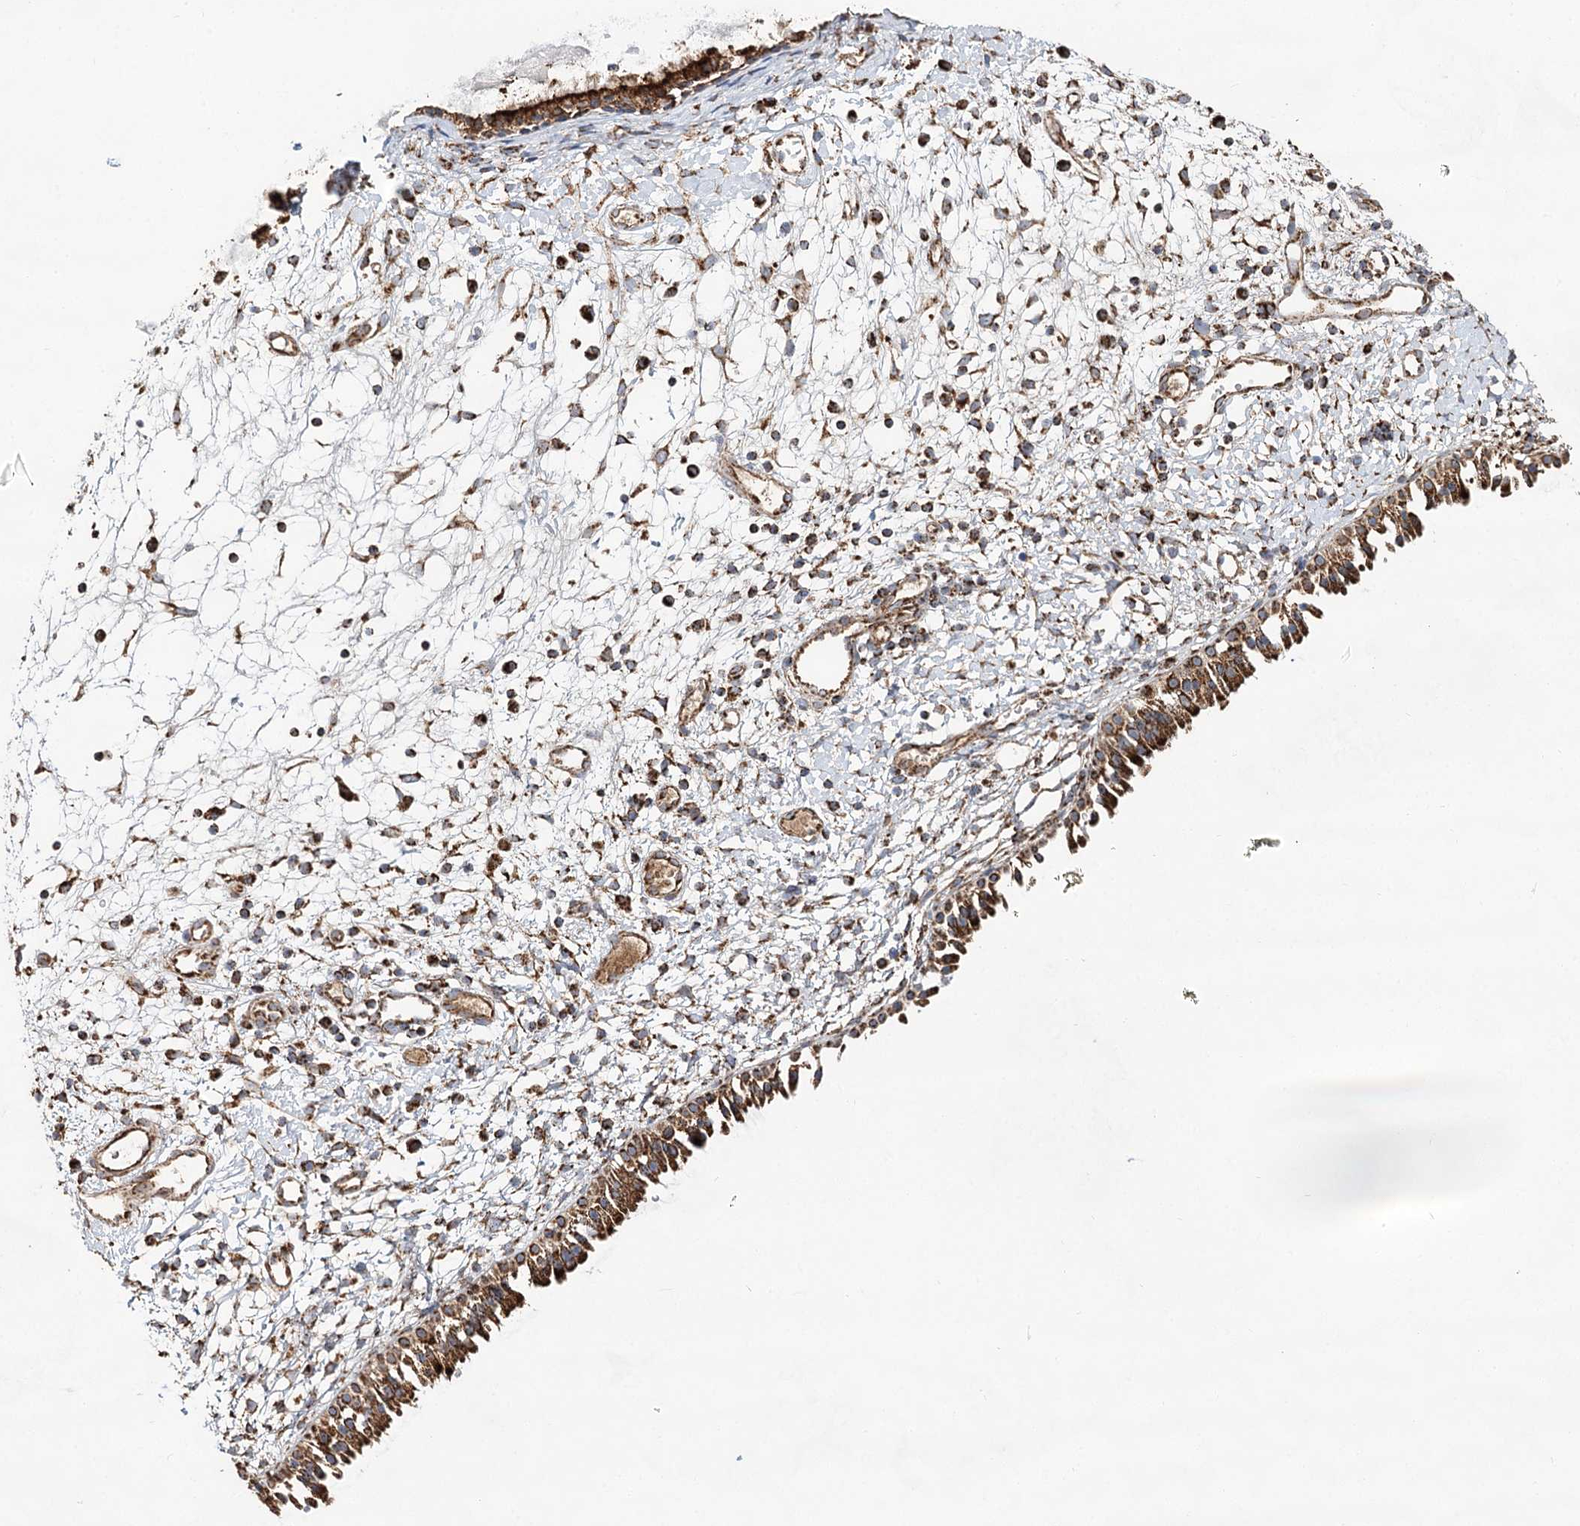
{"staining": {"intensity": "strong", "quantity": ">75%", "location": "cytoplasmic/membranous"}, "tissue": "nasopharynx", "cell_type": "Respiratory epithelial cells", "image_type": "normal", "snomed": [{"axis": "morphology", "description": "Normal tissue, NOS"}, {"axis": "topography", "description": "Nasopharynx"}], "caption": "This is an image of IHC staining of benign nasopharynx, which shows strong positivity in the cytoplasmic/membranous of respiratory epithelial cells.", "gene": "NADK2", "patient": {"sex": "male", "age": 22}}